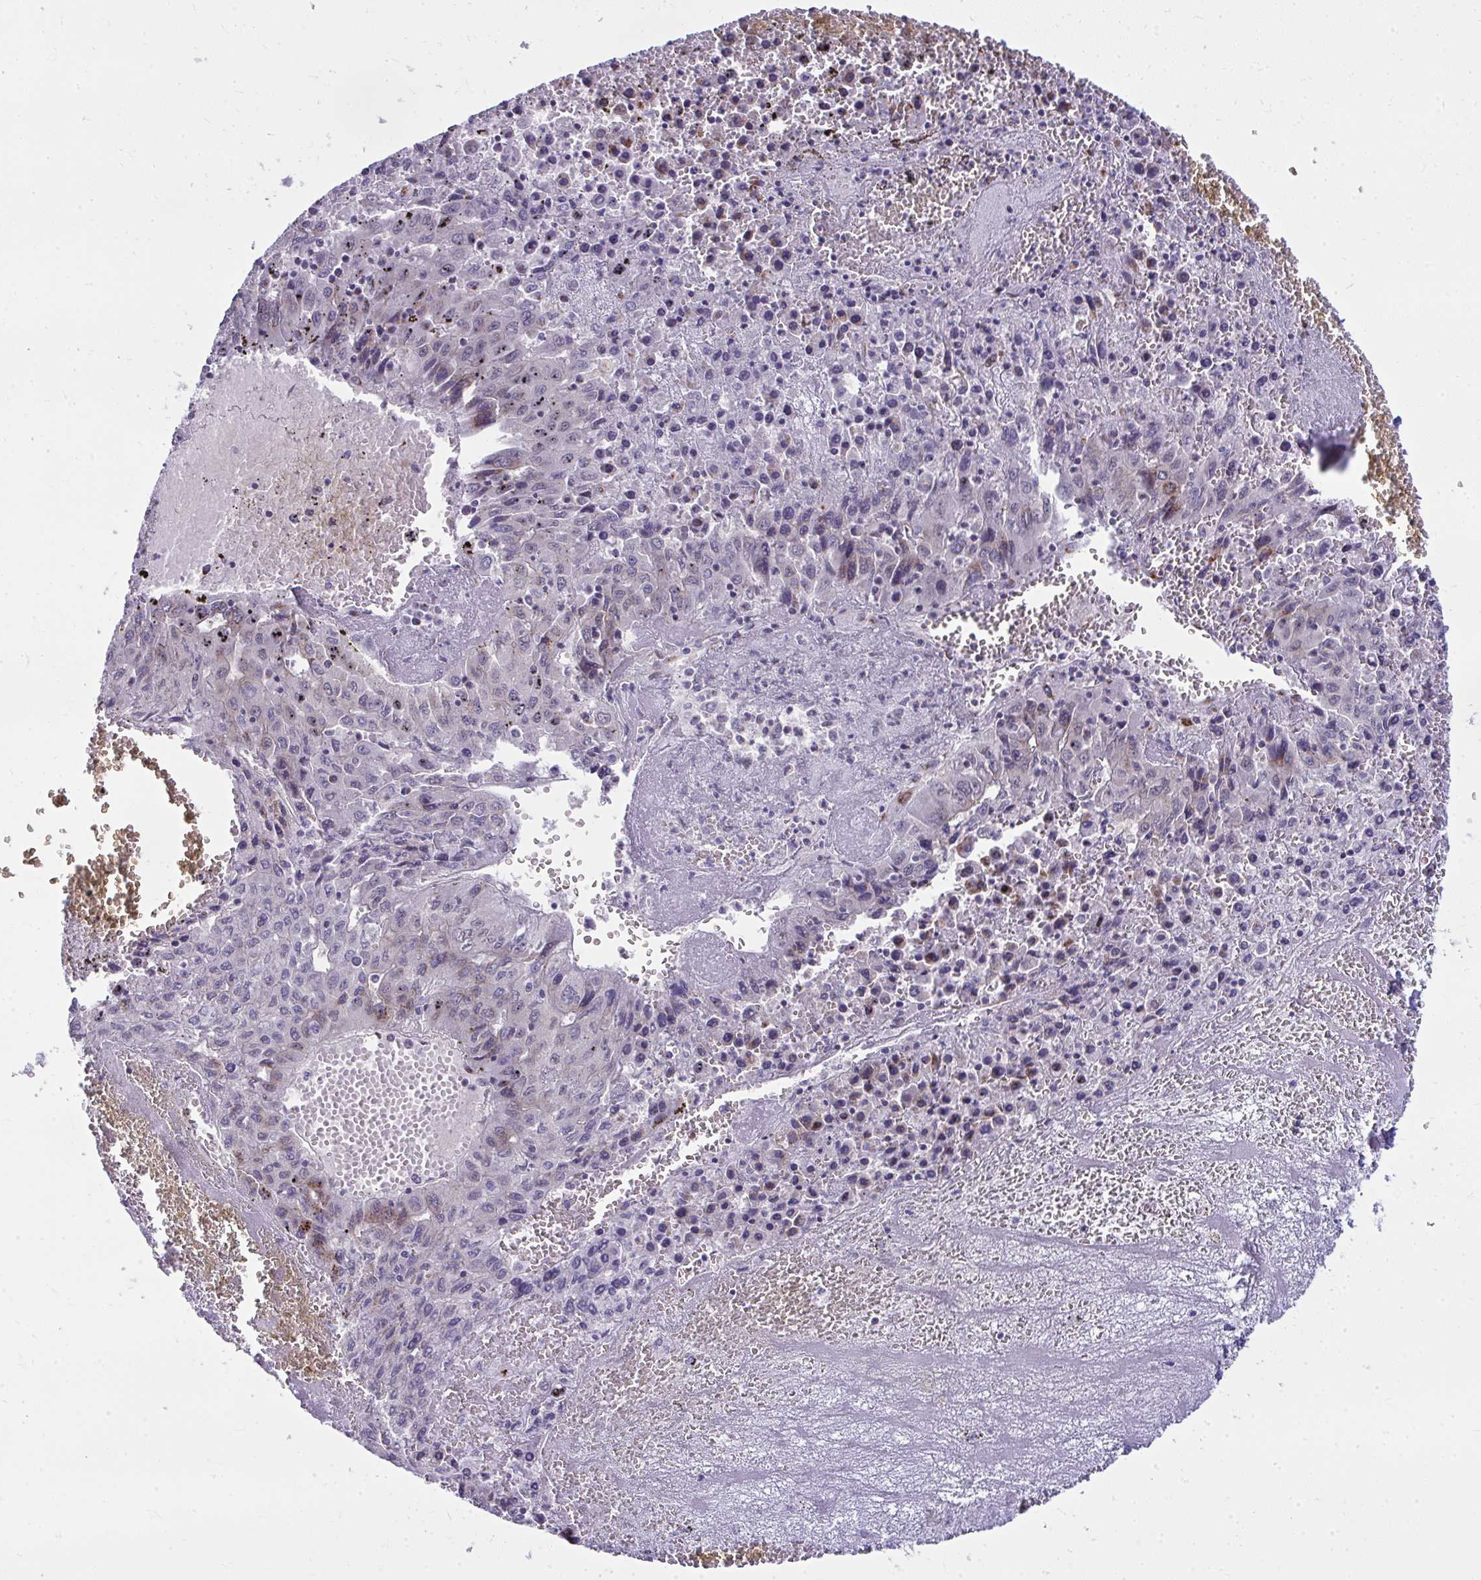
{"staining": {"intensity": "weak", "quantity": "<25%", "location": "cytoplasmic/membranous"}, "tissue": "liver cancer", "cell_type": "Tumor cells", "image_type": "cancer", "snomed": [{"axis": "morphology", "description": "Carcinoma, Hepatocellular, NOS"}, {"axis": "topography", "description": "Liver"}], "caption": "Immunohistochemical staining of human liver cancer (hepatocellular carcinoma) exhibits no significant expression in tumor cells. The staining is performed using DAB (3,3'-diaminobenzidine) brown chromogen with nuclei counter-stained in using hematoxylin.", "gene": "DTX4", "patient": {"sex": "female", "age": 53}}